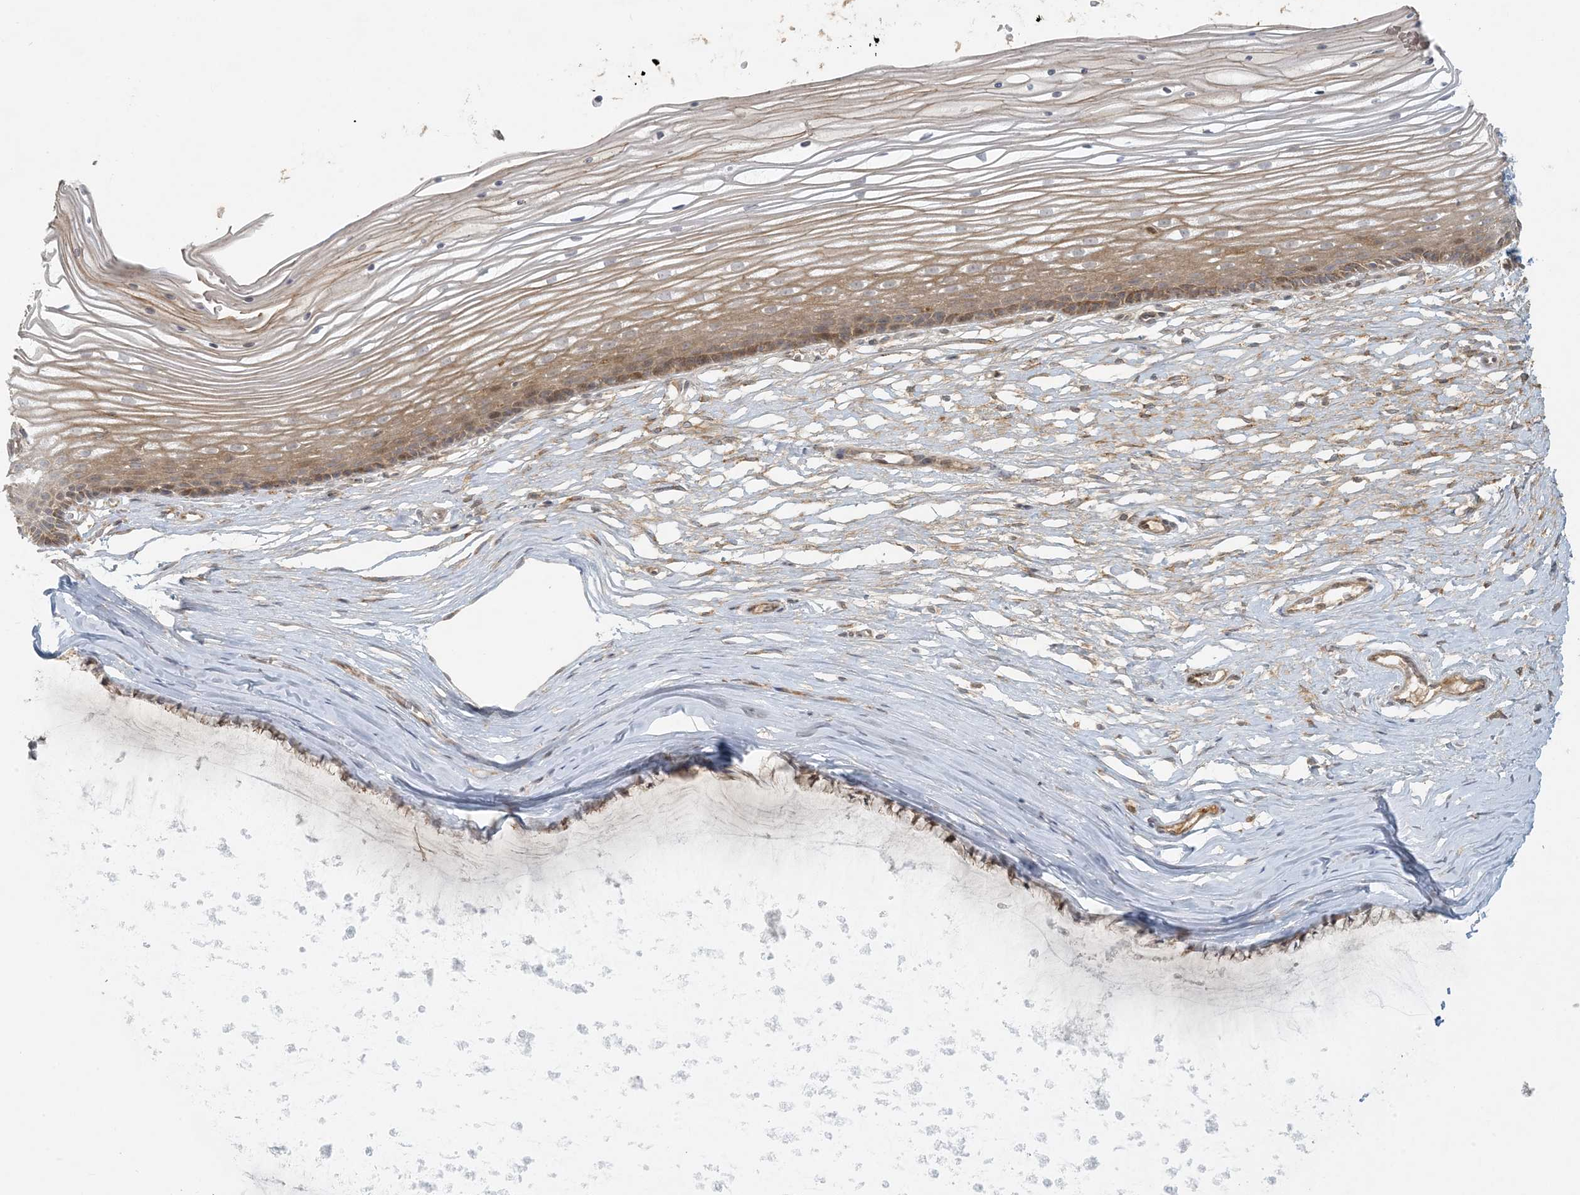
{"staining": {"intensity": "moderate", "quantity": "25%-75%", "location": "cytoplasmic/membranous,nuclear"}, "tissue": "vagina", "cell_type": "Squamous epithelial cells", "image_type": "normal", "snomed": [{"axis": "morphology", "description": "Normal tissue, NOS"}, {"axis": "topography", "description": "Vagina"}, {"axis": "topography", "description": "Cervix"}], "caption": "Brown immunohistochemical staining in normal vagina demonstrates moderate cytoplasmic/membranous,nuclear expression in approximately 25%-75% of squamous epithelial cells. The protein is stained brown, and the nuclei are stained in blue (DAB (3,3'-diaminobenzidine) IHC with brightfield microscopy, high magnification).", "gene": "HACL1", "patient": {"sex": "female", "age": 40}}